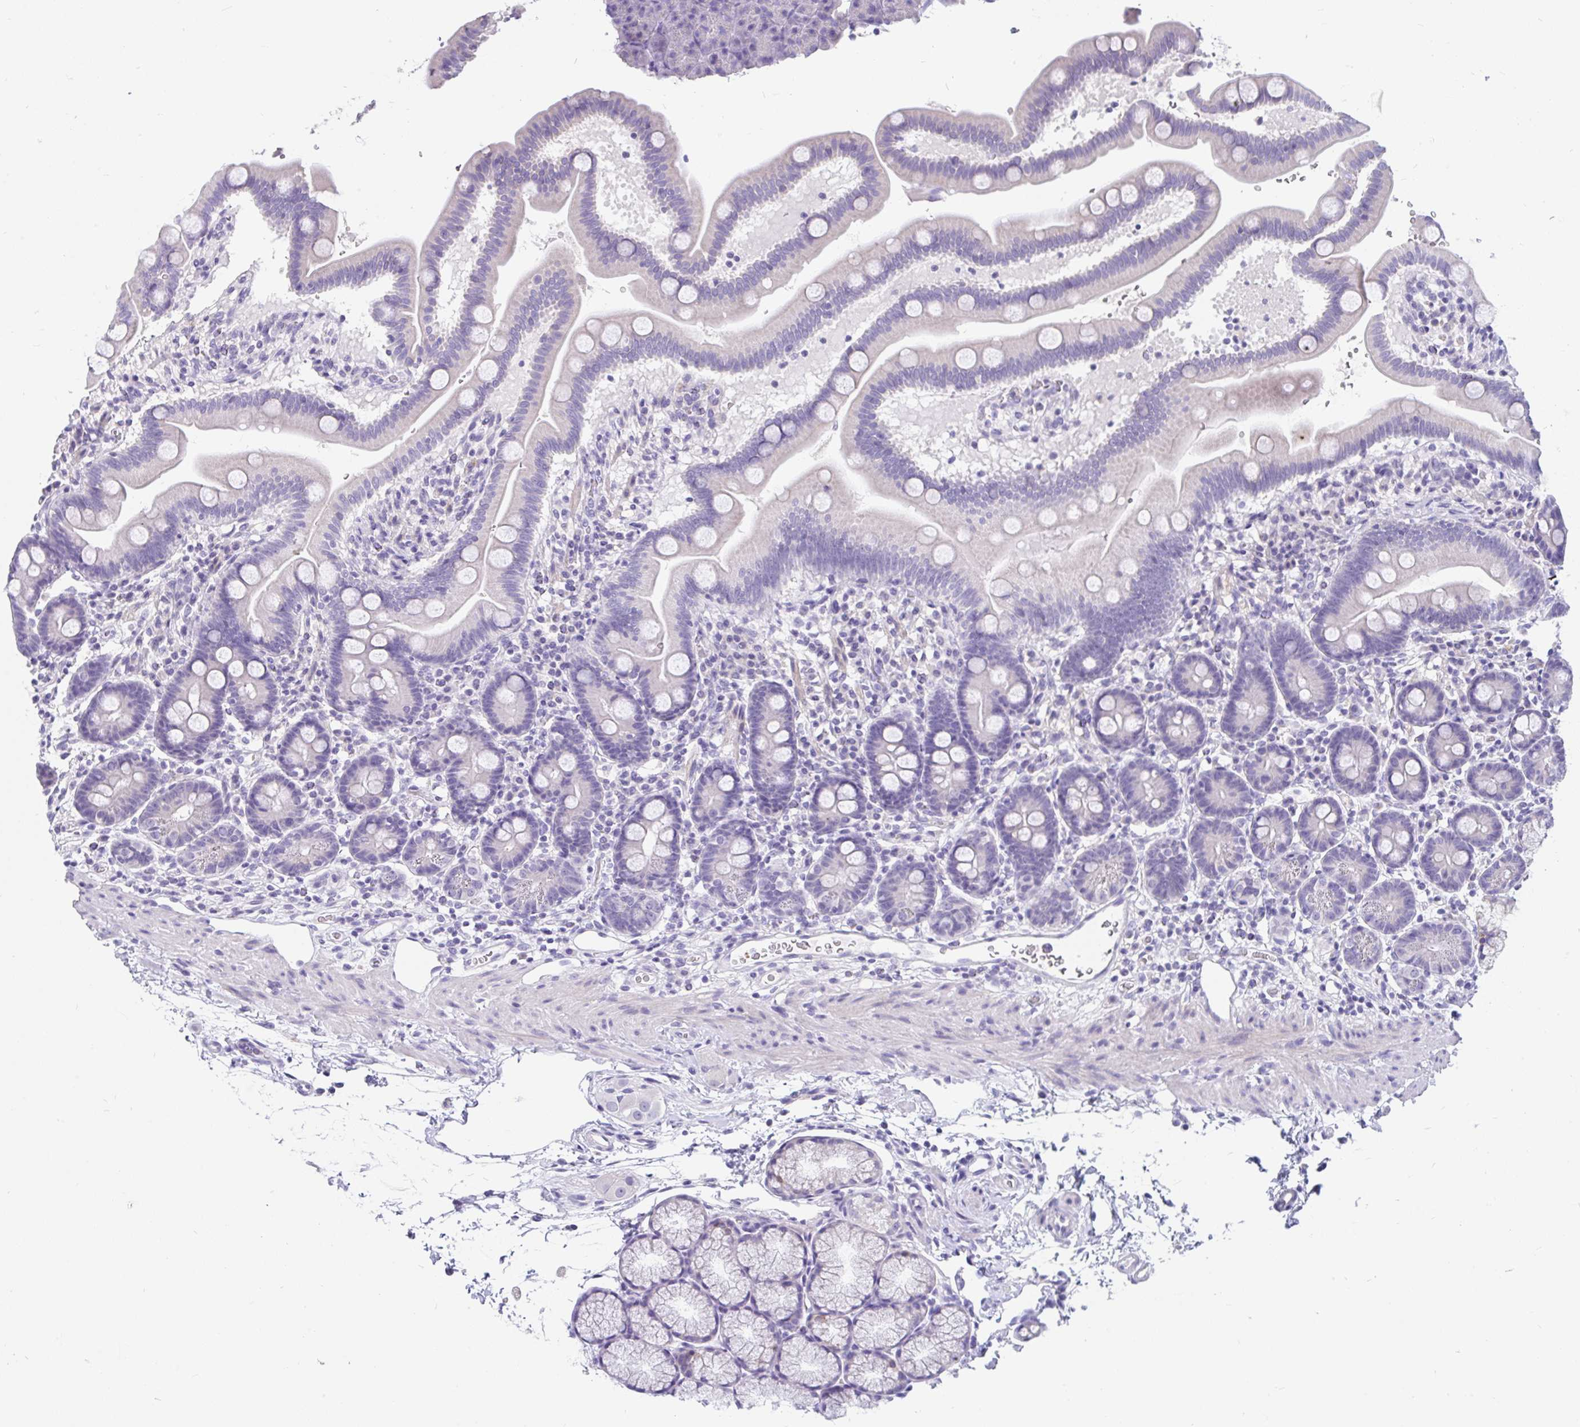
{"staining": {"intensity": "negative", "quantity": "none", "location": "none"}, "tissue": "duodenum", "cell_type": "Glandular cells", "image_type": "normal", "snomed": [{"axis": "morphology", "description": "Normal tissue, NOS"}, {"axis": "topography", "description": "Duodenum"}], "caption": "Histopathology image shows no significant protein expression in glandular cells of benign duodenum.", "gene": "INTS5", "patient": {"sex": "male", "age": 59}}